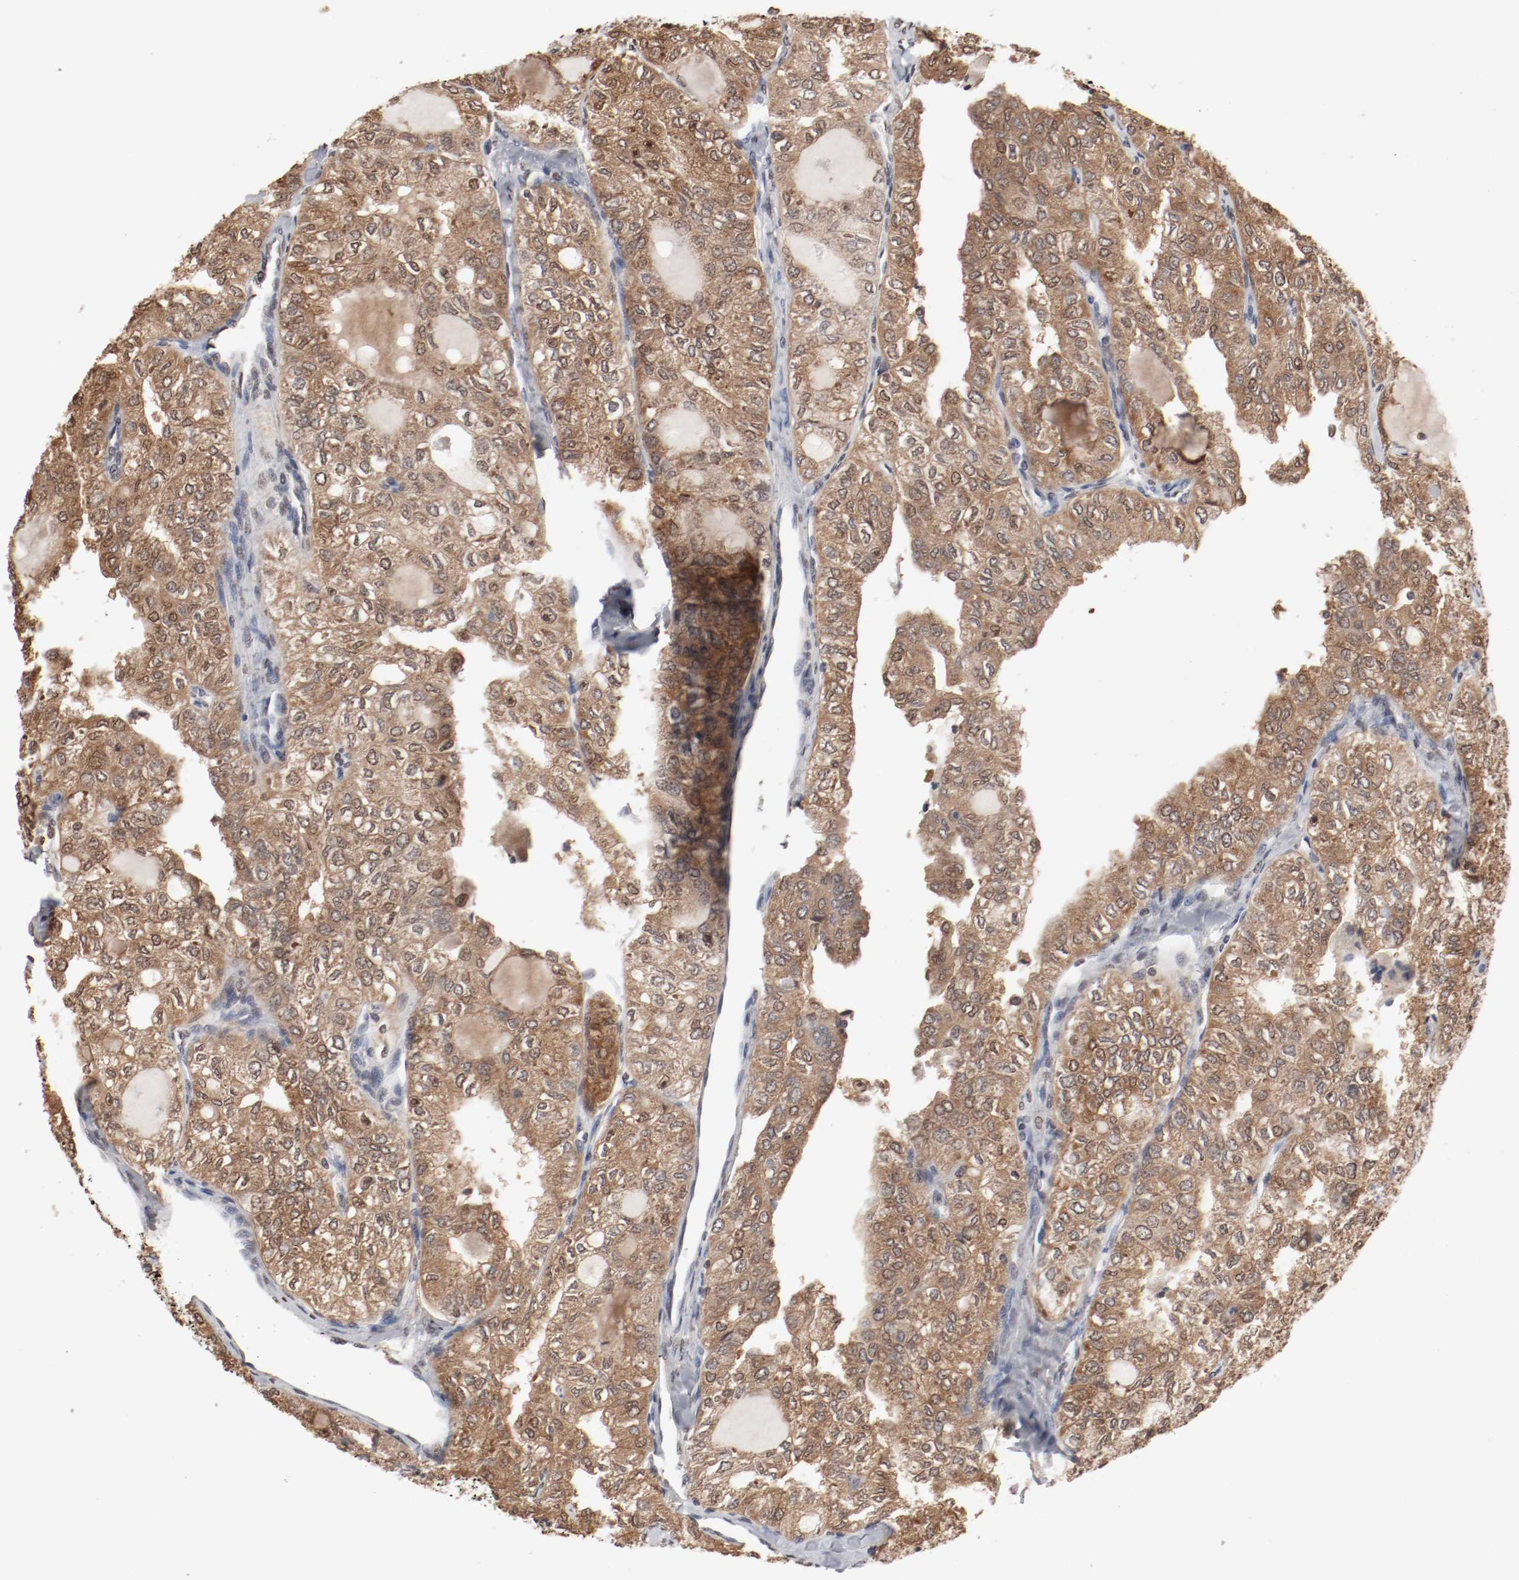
{"staining": {"intensity": "moderate", "quantity": ">75%", "location": "cytoplasmic/membranous,nuclear"}, "tissue": "thyroid cancer", "cell_type": "Tumor cells", "image_type": "cancer", "snomed": [{"axis": "morphology", "description": "Follicular adenoma carcinoma, NOS"}, {"axis": "topography", "description": "Thyroid gland"}], "caption": "An immunohistochemistry (IHC) histopathology image of tumor tissue is shown. Protein staining in brown labels moderate cytoplasmic/membranous and nuclear positivity in thyroid cancer (follicular adenoma carcinoma) within tumor cells.", "gene": "WASL", "patient": {"sex": "male", "age": 75}}